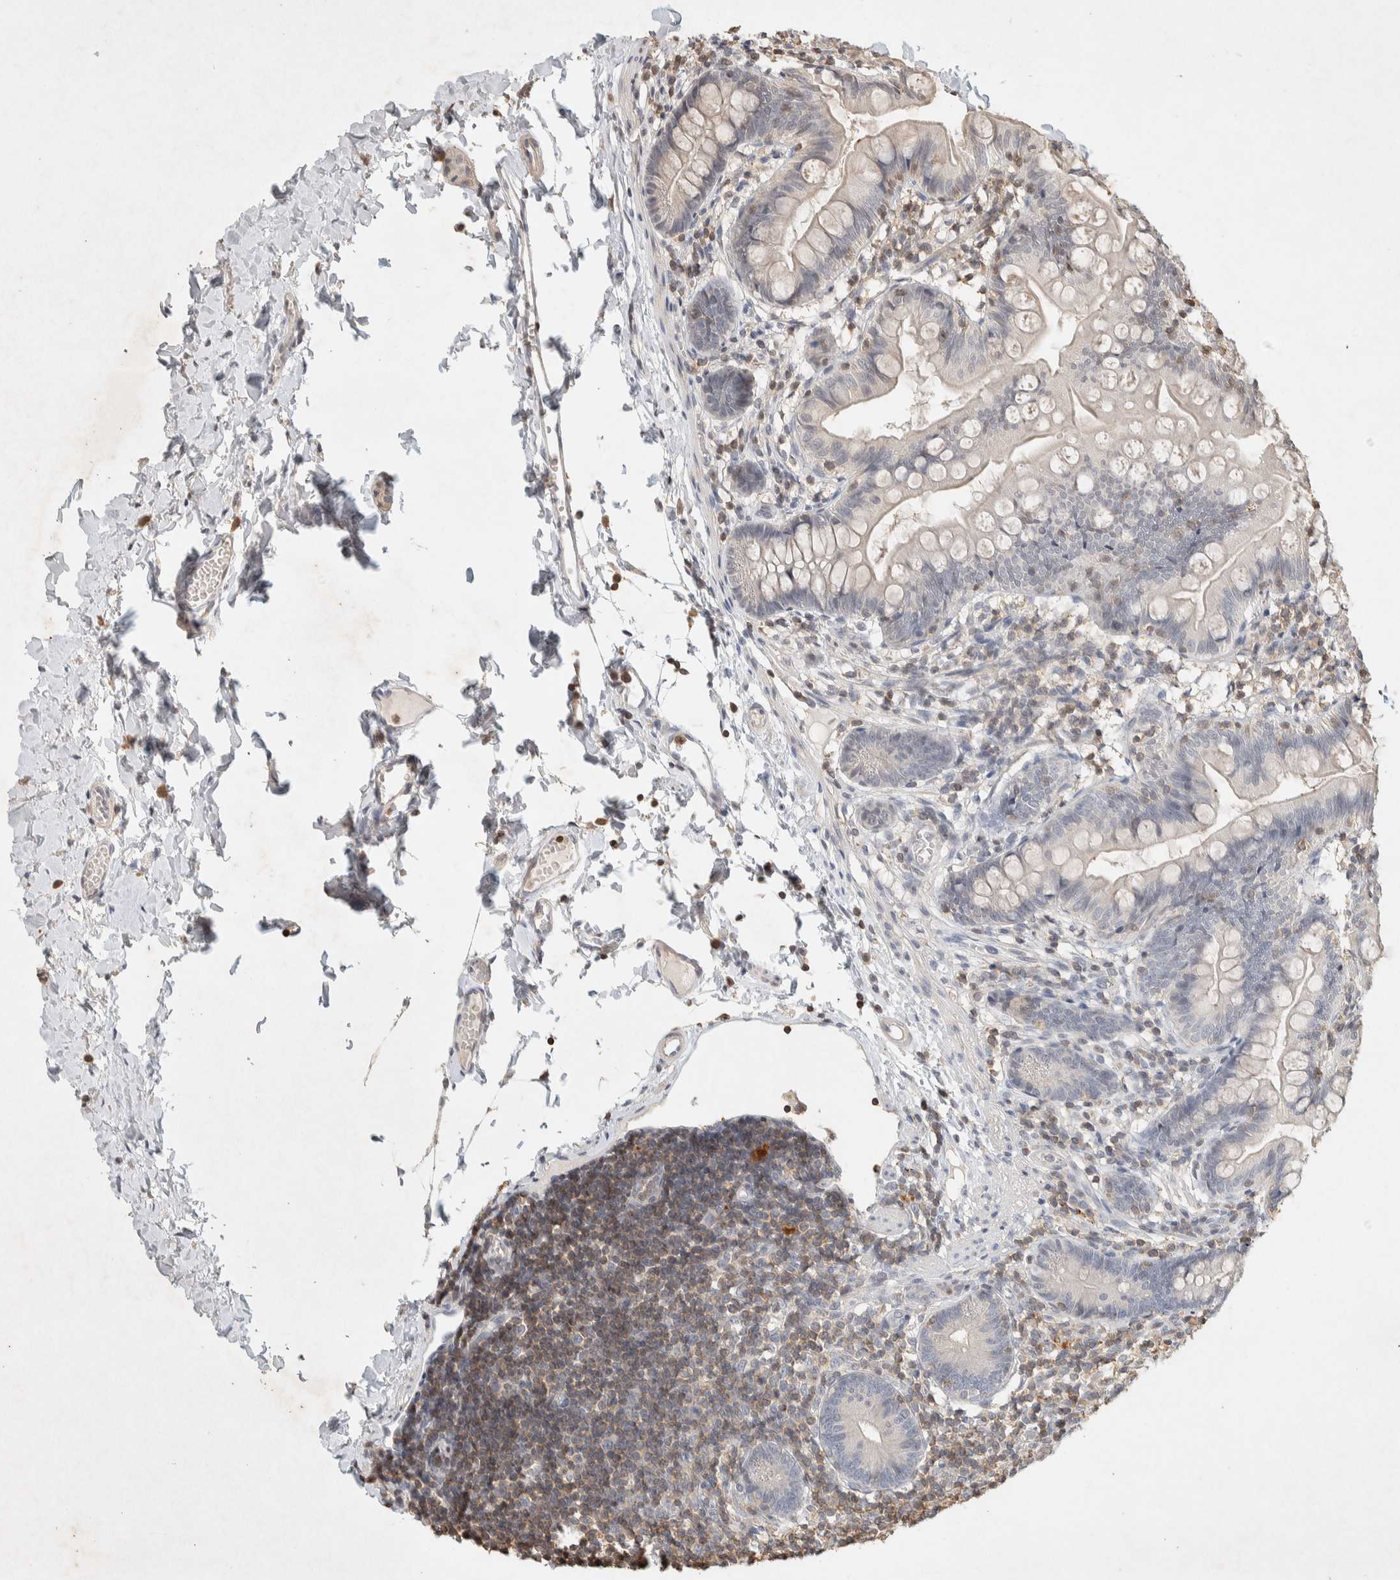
{"staining": {"intensity": "negative", "quantity": "none", "location": "none"}, "tissue": "small intestine", "cell_type": "Glandular cells", "image_type": "normal", "snomed": [{"axis": "morphology", "description": "Normal tissue, NOS"}, {"axis": "topography", "description": "Small intestine"}], "caption": "This is an immunohistochemistry (IHC) image of unremarkable human small intestine. There is no expression in glandular cells.", "gene": "RAC2", "patient": {"sex": "male", "age": 7}}